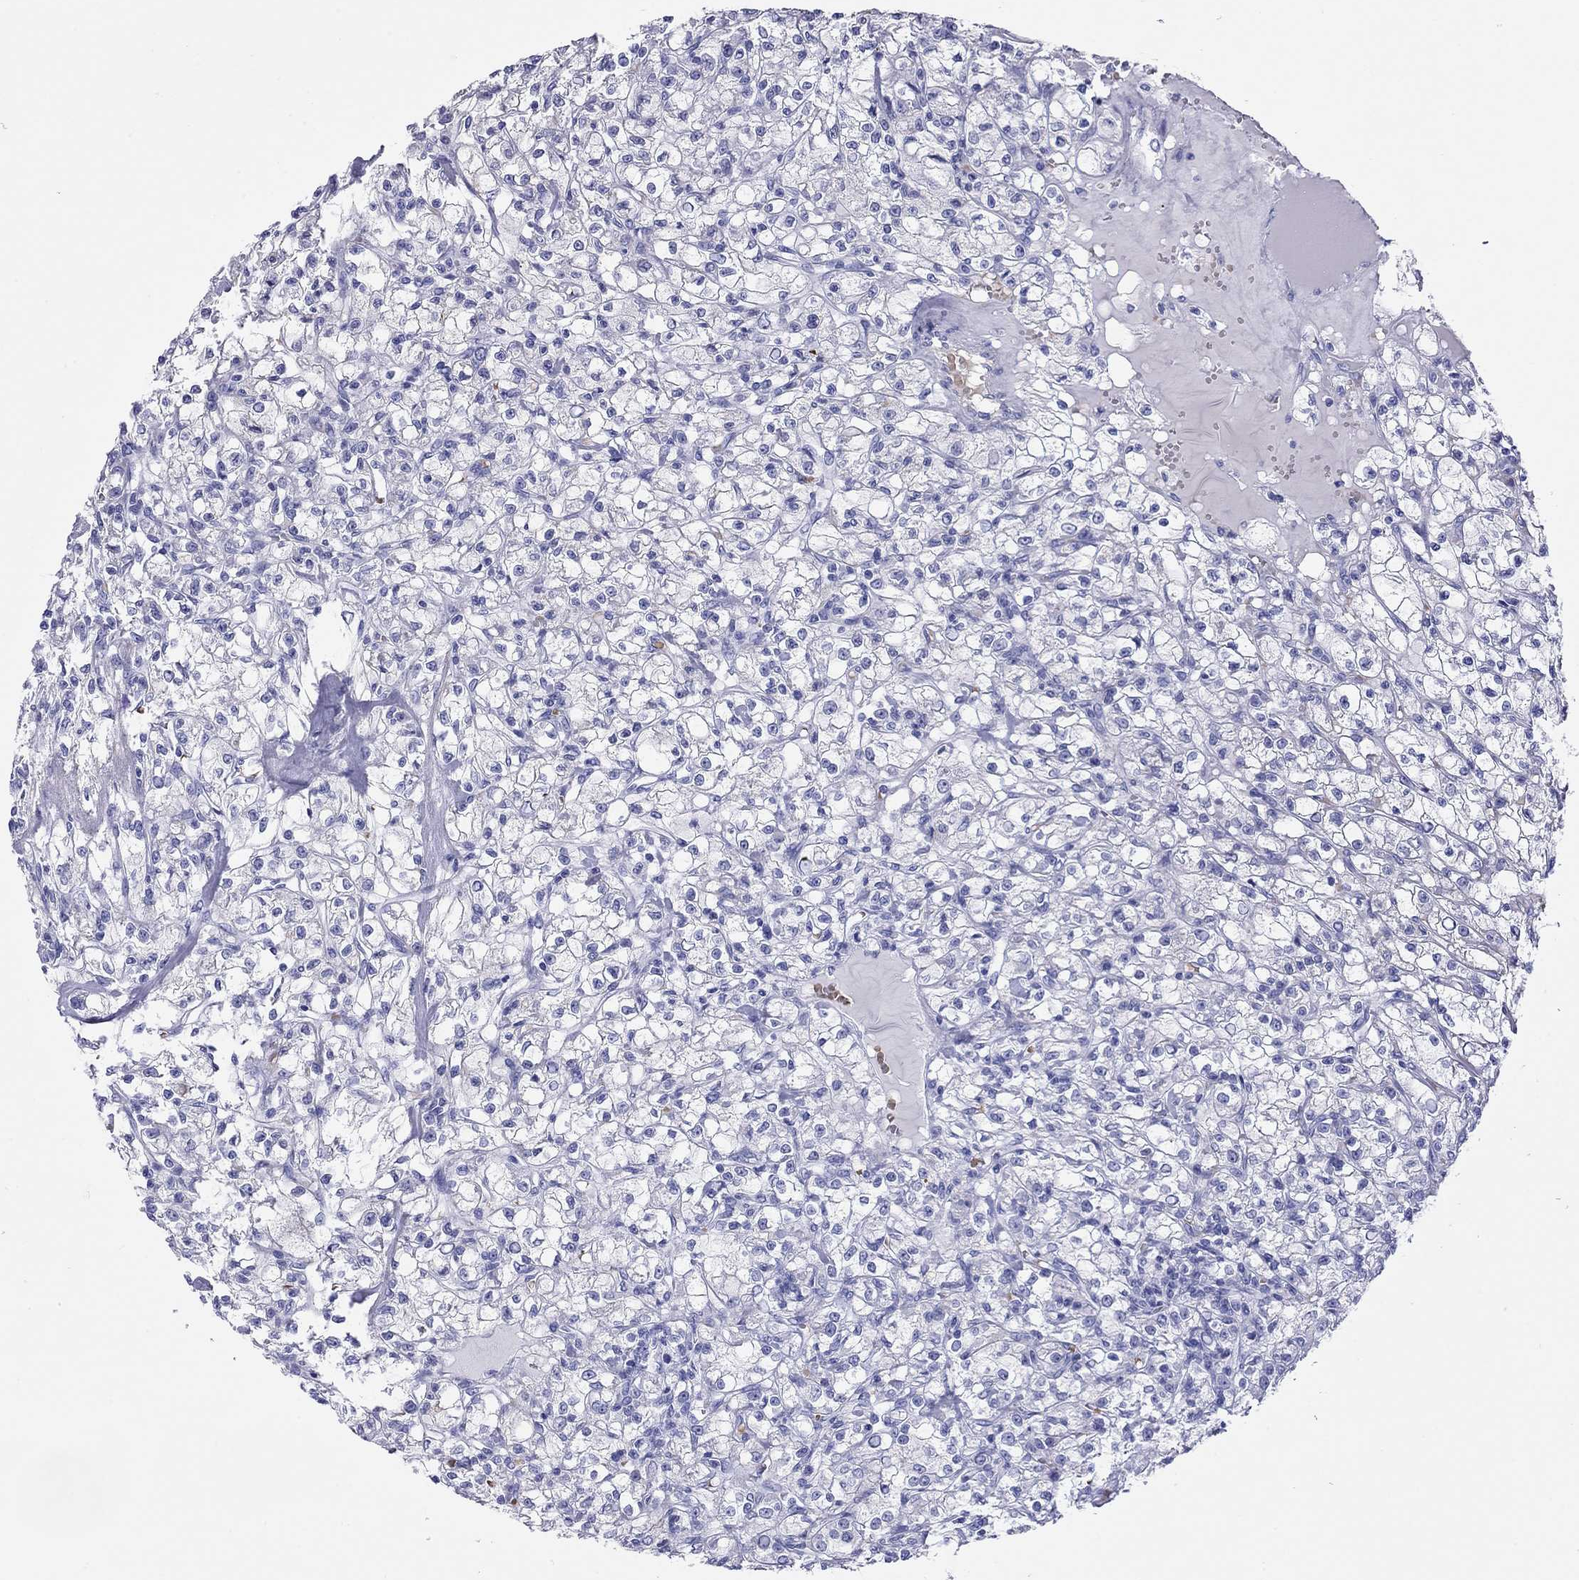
{"staining": {"intensity": "negative", "quantity": "none", "location": "none"}, "tissue": "renal cancer", "cell_type": "Tumor cells", "image_type": "cancer", "snomed": [{"axis": "morphology", "description": "Adenocarcinoma, NOS"}, {"axis": "topography", "description": "Kidney"}], "caption": "A photomicrograph of renal cancer stained for a protein exhibits no brown staining in tumor cells.", "gene": "PTPRN", "patient": {"sex": "female", "age": 59}}